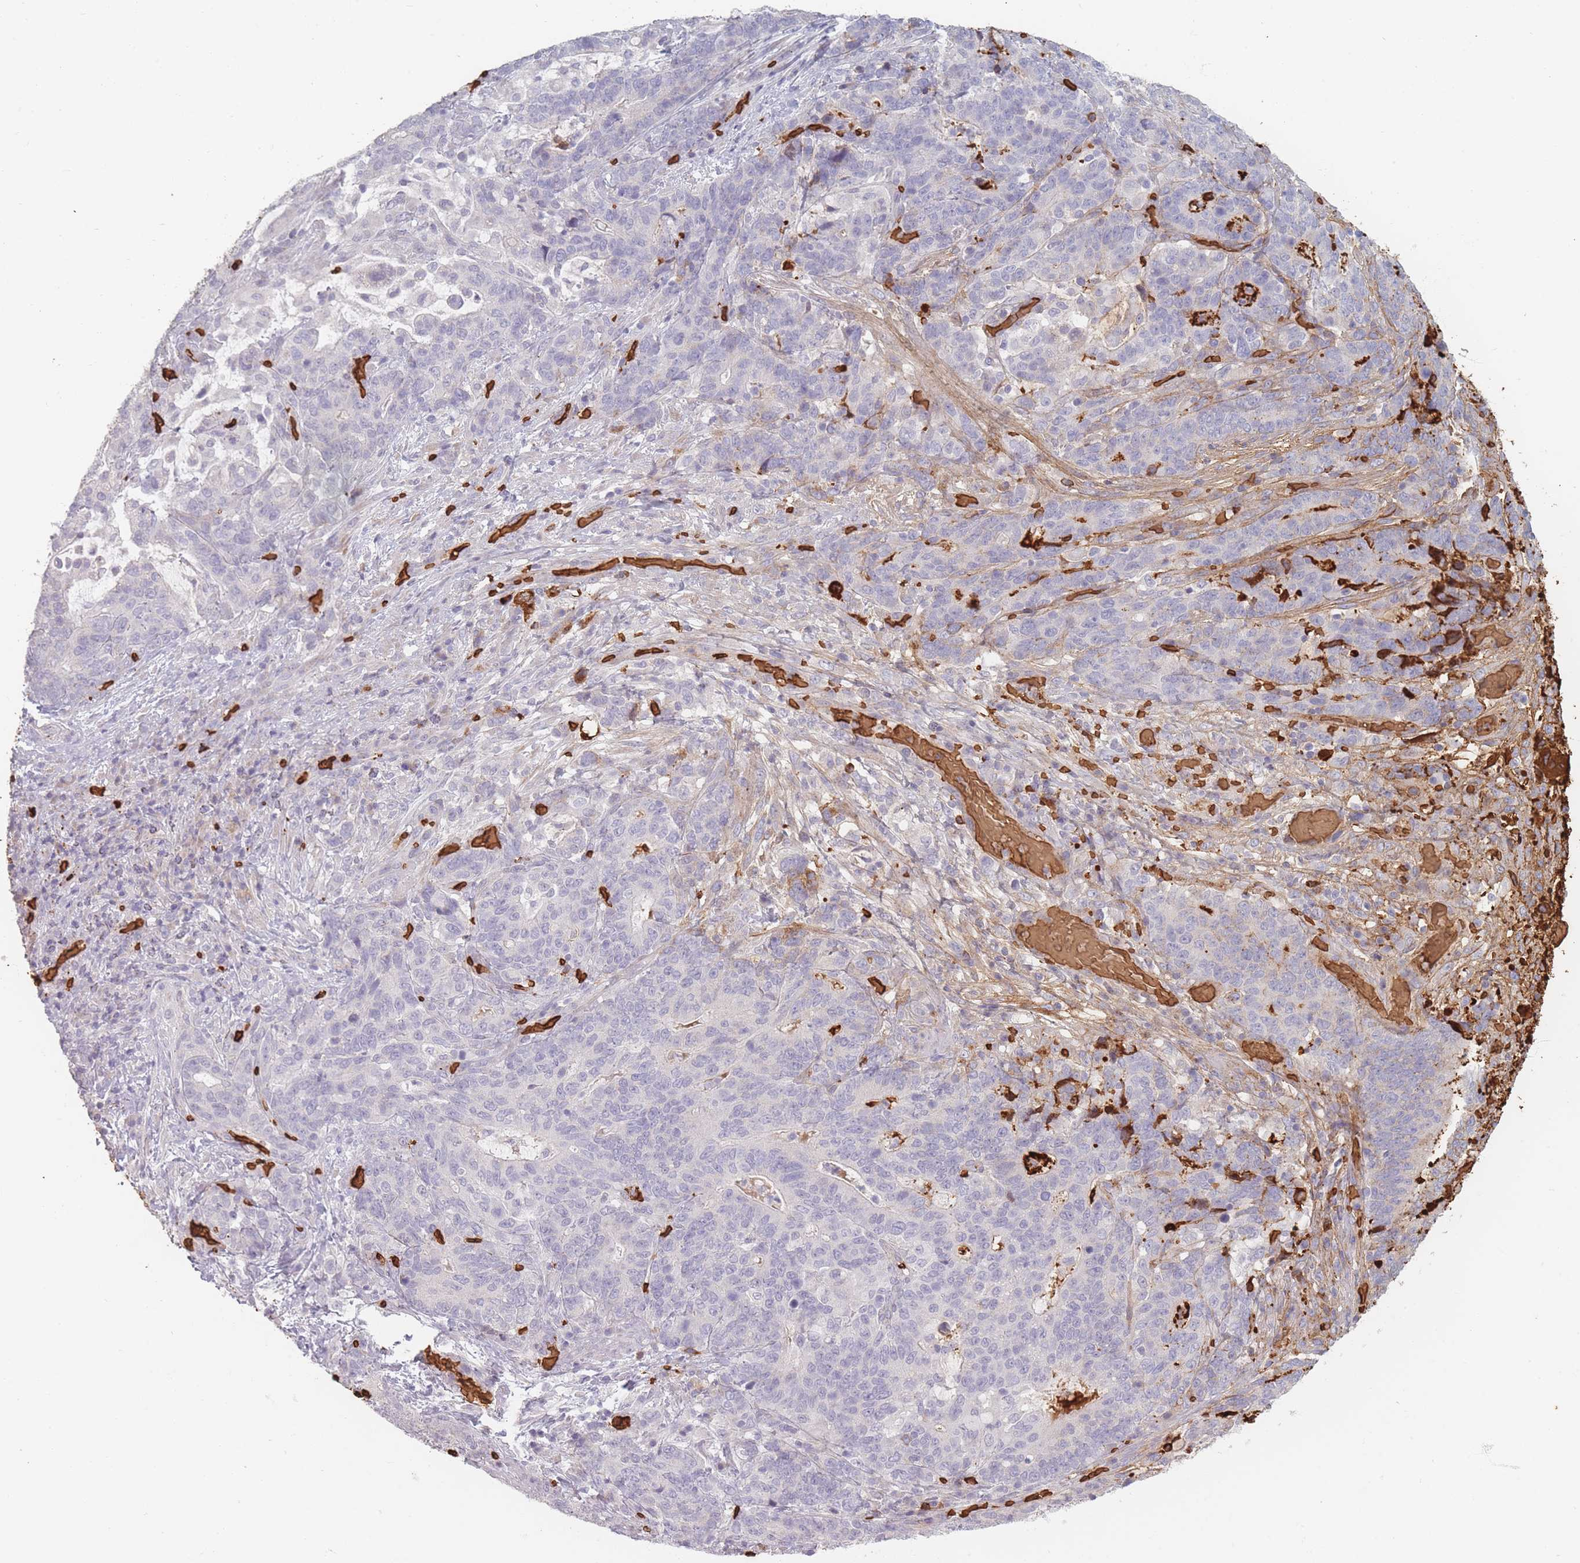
{"staining": {"intensity": "negative", "quantity": "none", "location": "none"}, "tissue": "stomach cancer", "cell_type": "Tumor cells", "image_type": "cancer", "snomed": [{"axis": "morphology", "description": "Normal tissue, NOS"}, {"axis": "morphology", "description": "Adenocarcinoma, NOS"}, {"axis": "topography", "description": "Stomach"}], "caption": "Immunohistochemistry micrograph of stomach cancer (adenocarcinoma) stained for a protein (brown), which shows no staining in tumor cells.", "gene": "SLC2A6", "patient": {"sex": "female", "age": 64}}